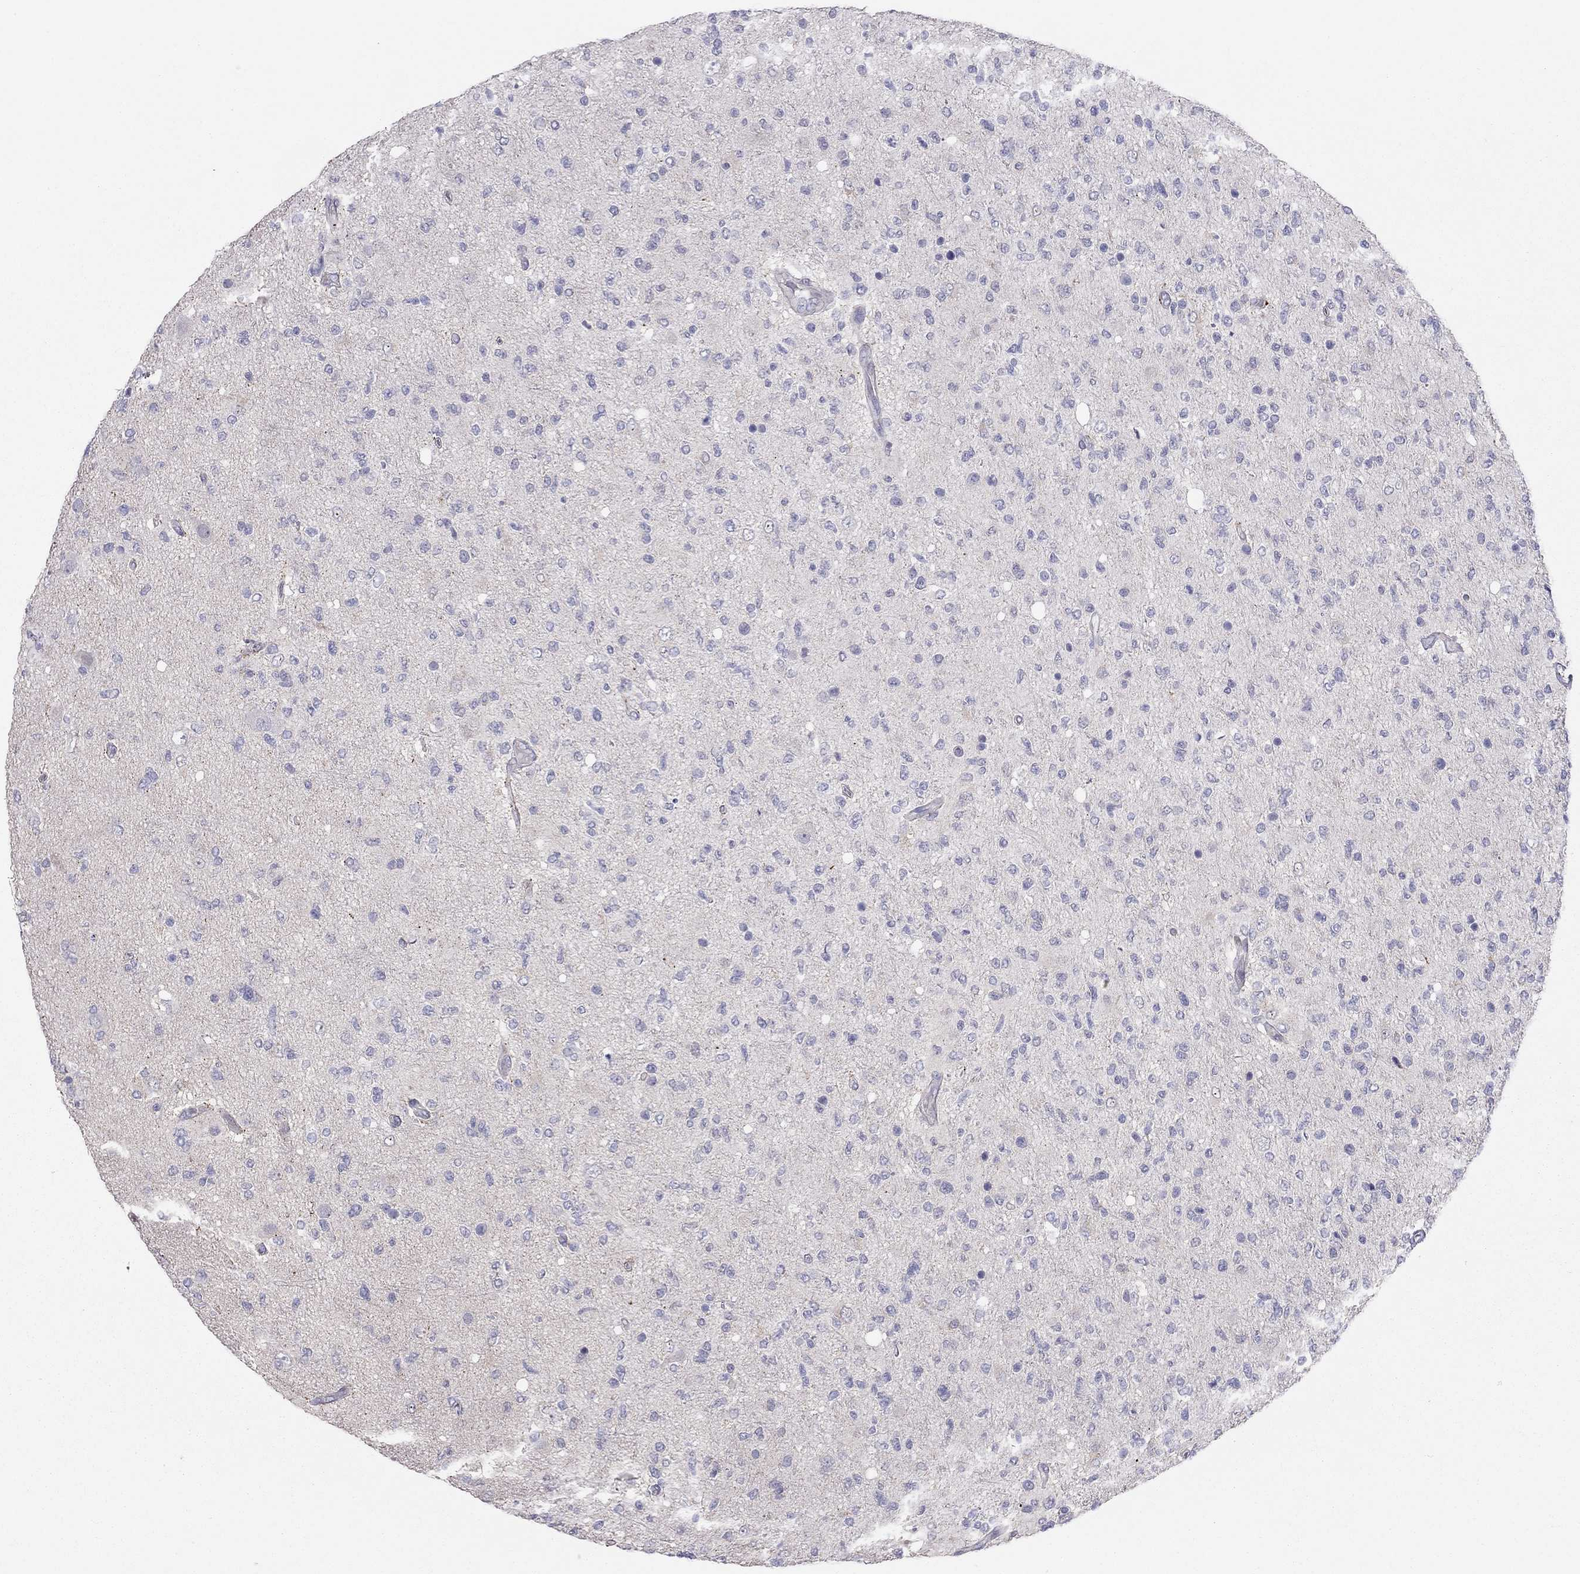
{"staining": {"intensity": "negative", "quantity": "none", "location": "none"}, "tissue": "glioma", "cell_type": "Tumor cells", "image_type": "cancer", "snomed": [{"axis": "morphology", "description": "Glioma, malignant, High grade"}, {"axis": "topography", "description": "Cerebral cortex"}], "caption": "Immunohistochemical staining of human malignant glioma (high-grade) exhibits no significant staining in tumor cells.", "gene": "SYTL2", "patient": {"sex": "male", "age": 70}}